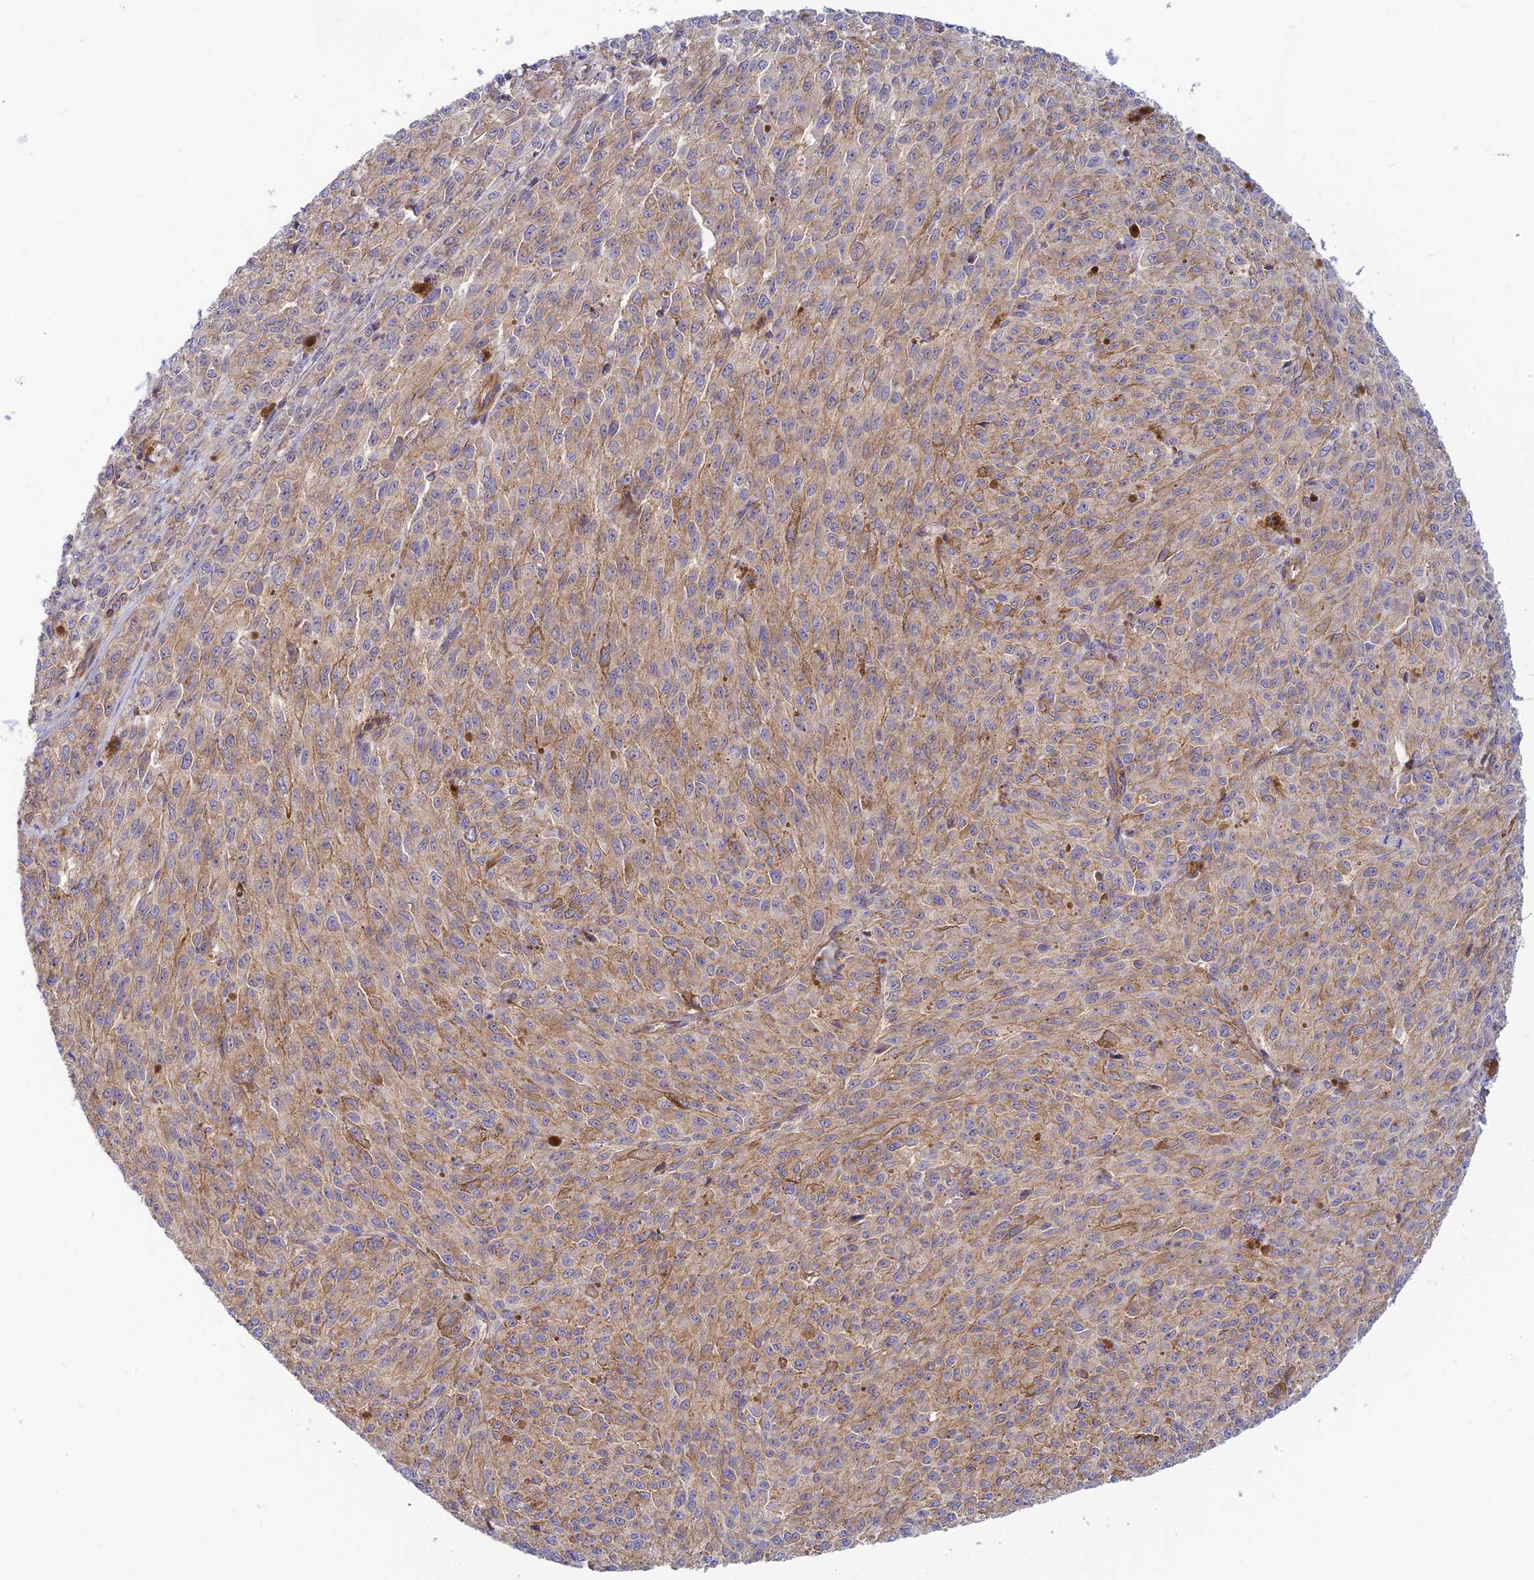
{"staining": {"intensity": "weak", "quantity": "25%-75%", "location": "cytoplasmic/membranous"}, "tissue": "melanoma", "cell_type": "Tumor cells", "image_type": "cancer", "snomed": [{"axis": "morphology", "description": "Malignant melanoma, NOS"}, {"axis": "topography", "description": "Skin"}], "caption": "Human melanoma stained for a protein (brown) demonstrates weak cytoplasmic/membranous positive expression in approximately 25%-75% of tumor cells.", "gene": "PPP1R12C", "patient": {"sex": "female", "age": 52}}